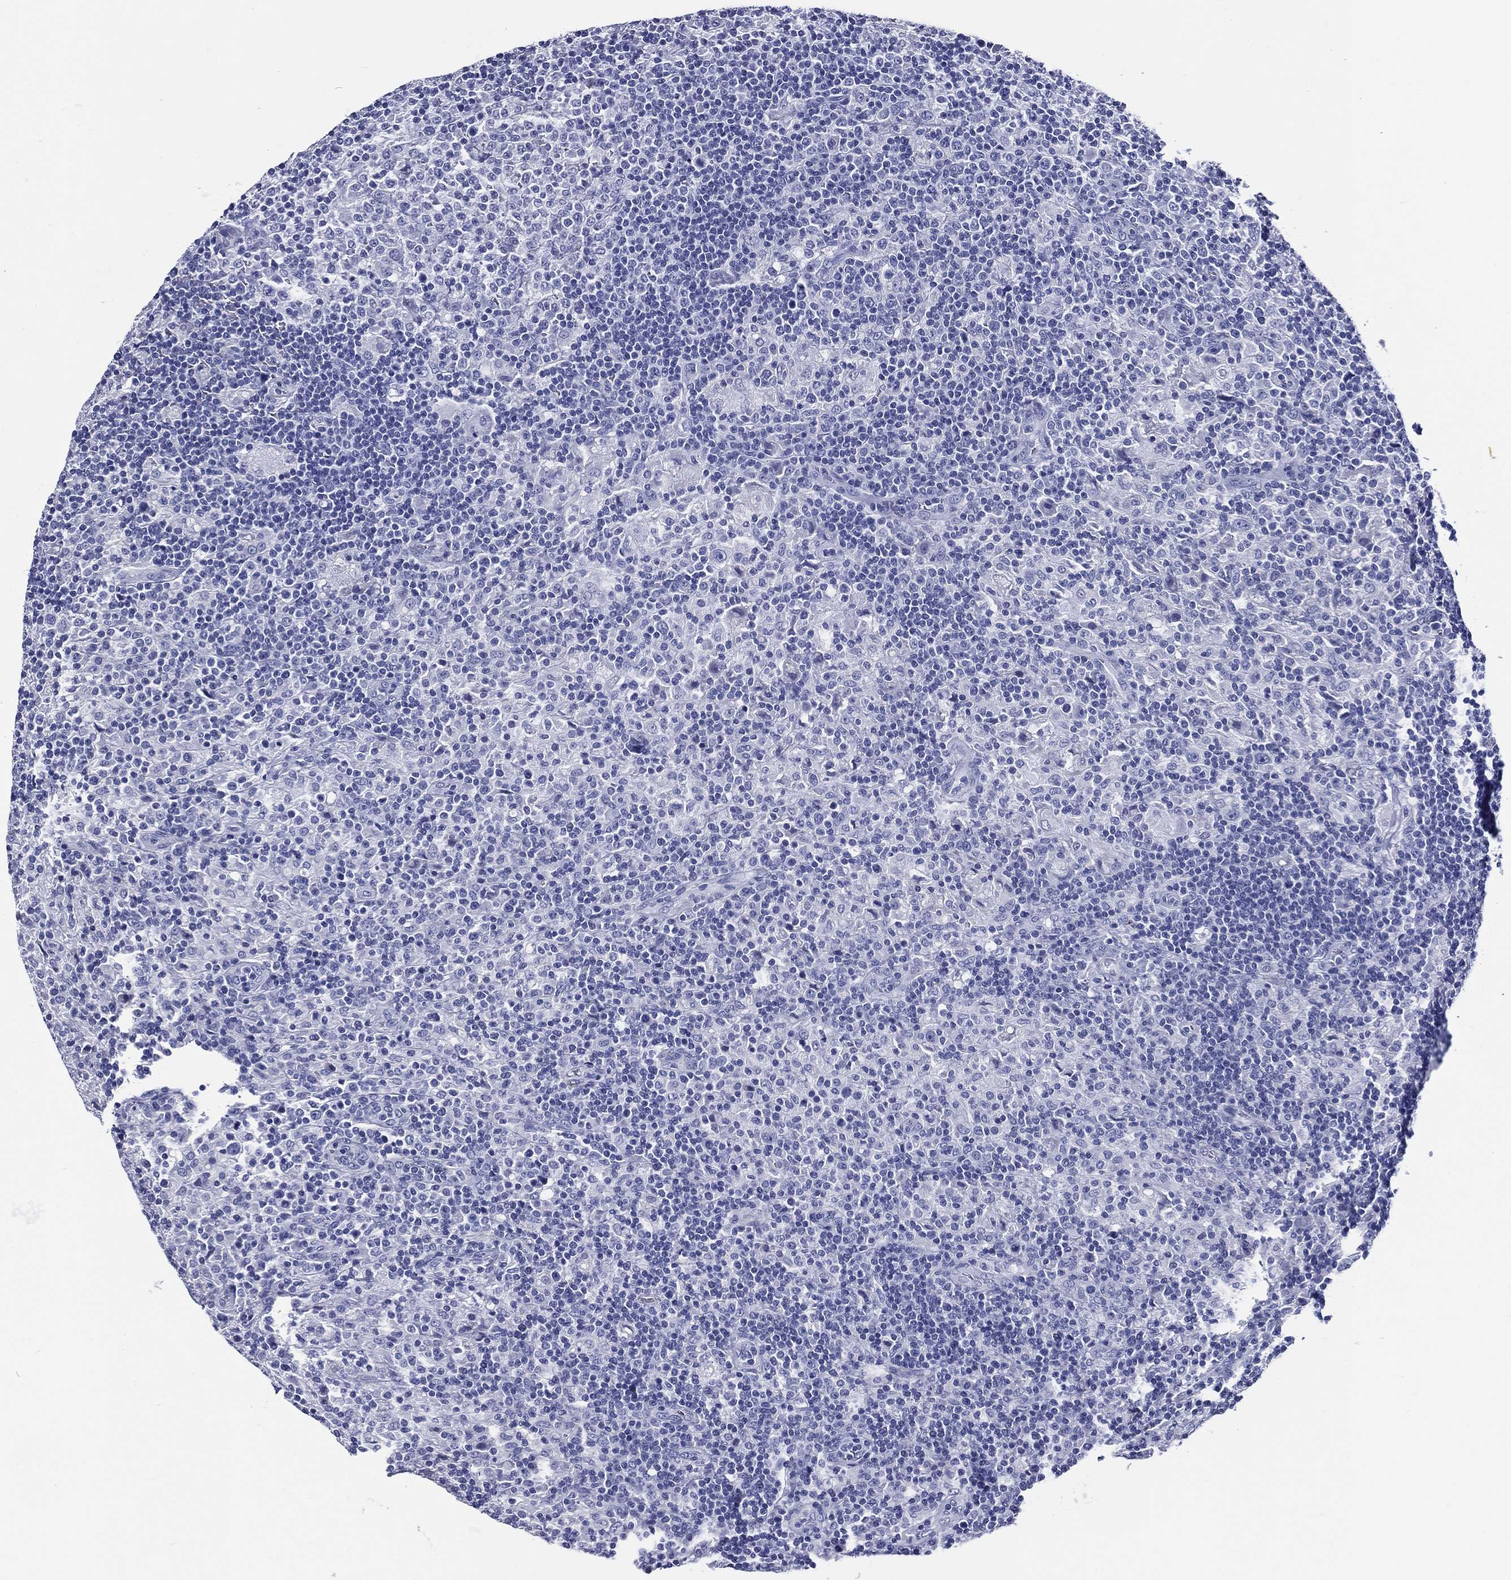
{"staining": {"intensity": "negative", "quantity": "none", "location": "none"}, "tissue": "lymphoma", "cell_type": "Tumor cells", "image_type": "cancer", "snomed": [{"axis": "morphology", "description": "Hodgkin's disease, NOS"}, {"axis": "topography", "description": "Lymph node"}], "caption": "An IHC image of Hodgkin's disease is shown. There is no staining in tumor cells of Hodgkin's disease.", "gene": "ACE2", "patient": {"sex": "male", "age": 70}}